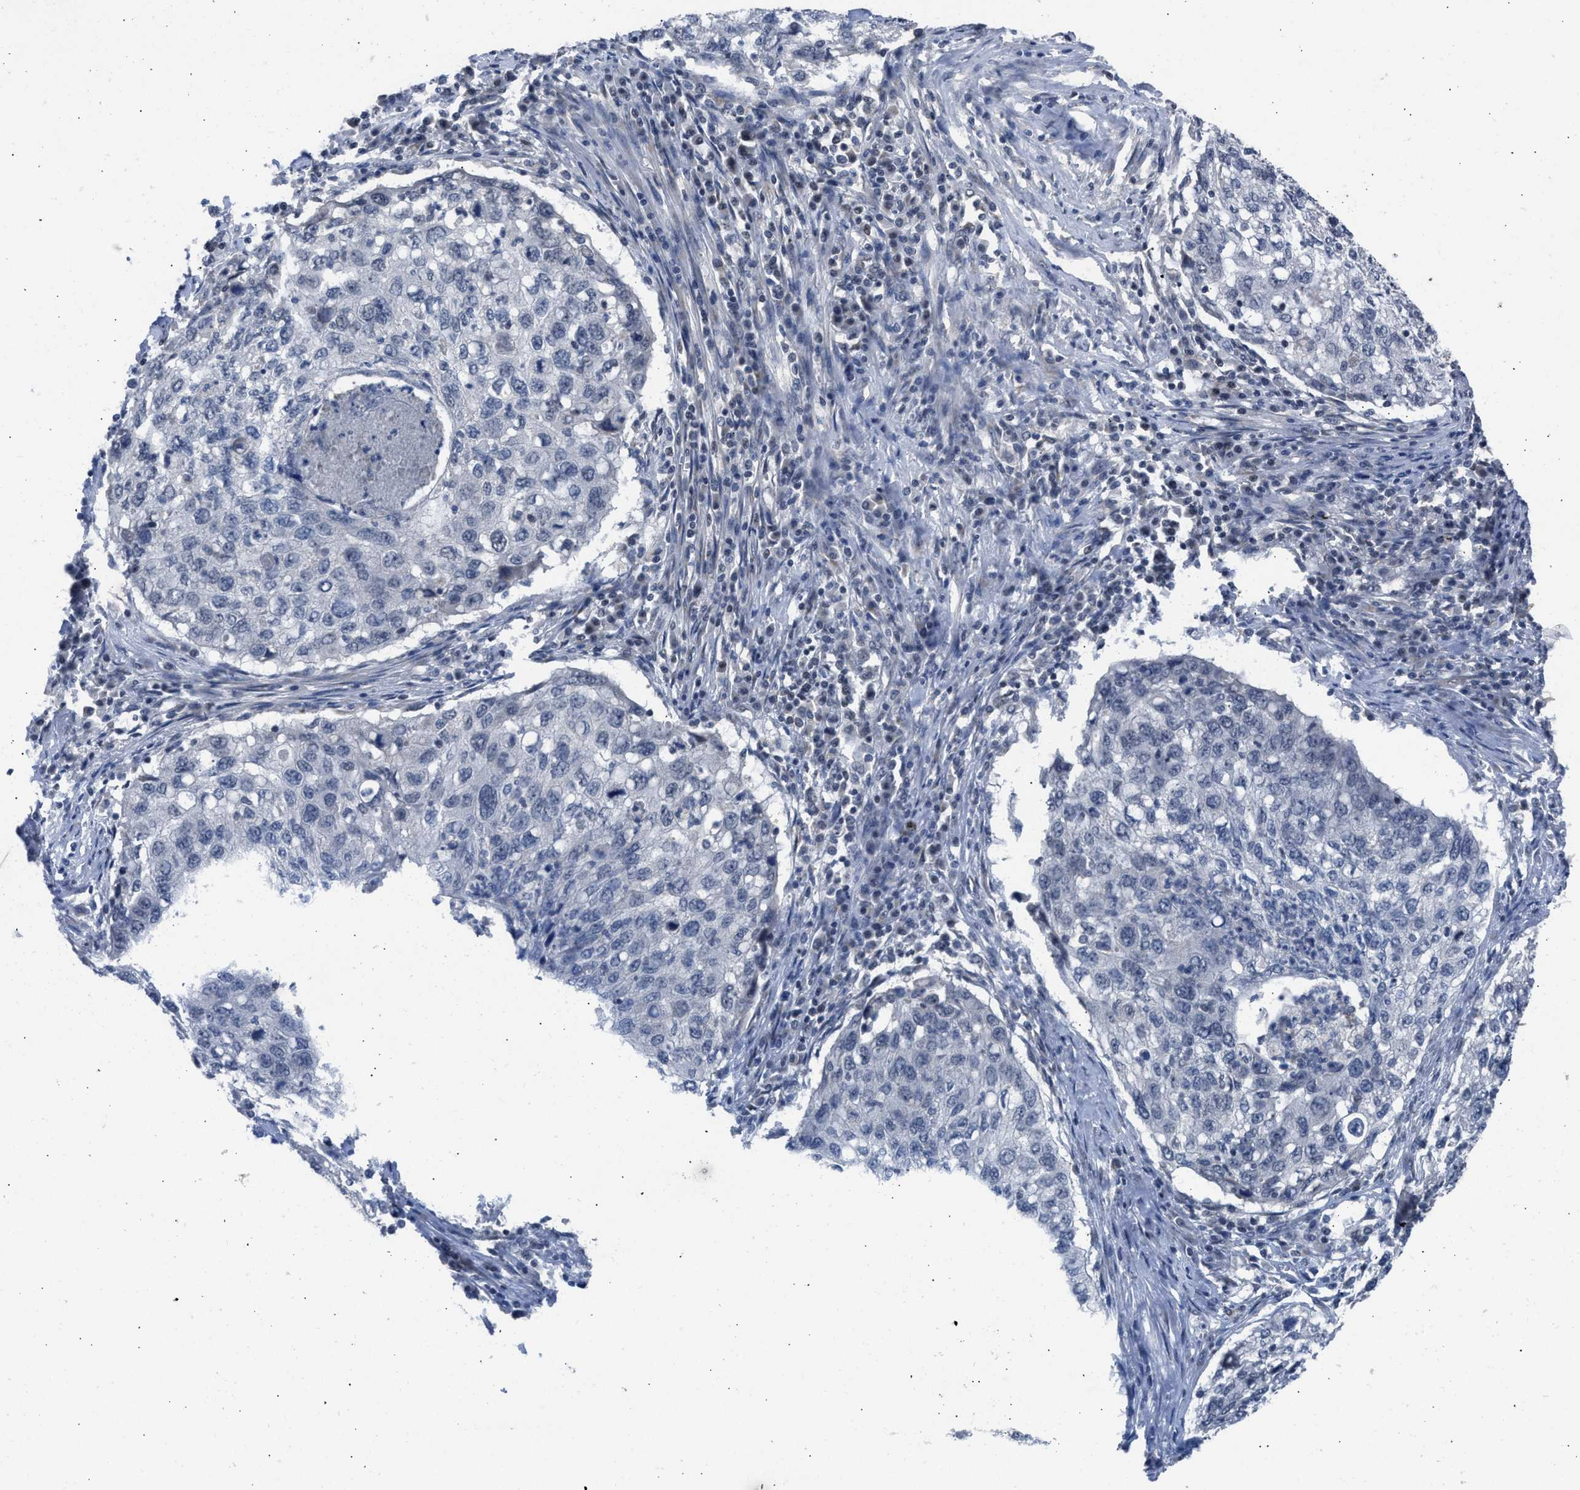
{"staining": {"intensity": "negative", "quantity": "none", "location": "none"}, "tissue": "lung cancer", "cell_type": "Tumor cells", "image_type": "cancer", "snomed": [{"axis": "morphology", "description": "Squamous cell carcinoma, NOS"}, {"axis": "topography", "description": "Lung"}], "caption": "Immunohistochemistry image of human squamous cell carcinoma (lung) stained for a protein (brown), which demonstrates no staining in tumor cells. (DAB immunohistochemistry with hematoxylin counter stain).", "gene": "TERF2IP", "patient": {"sex": "female", "age": 63}}